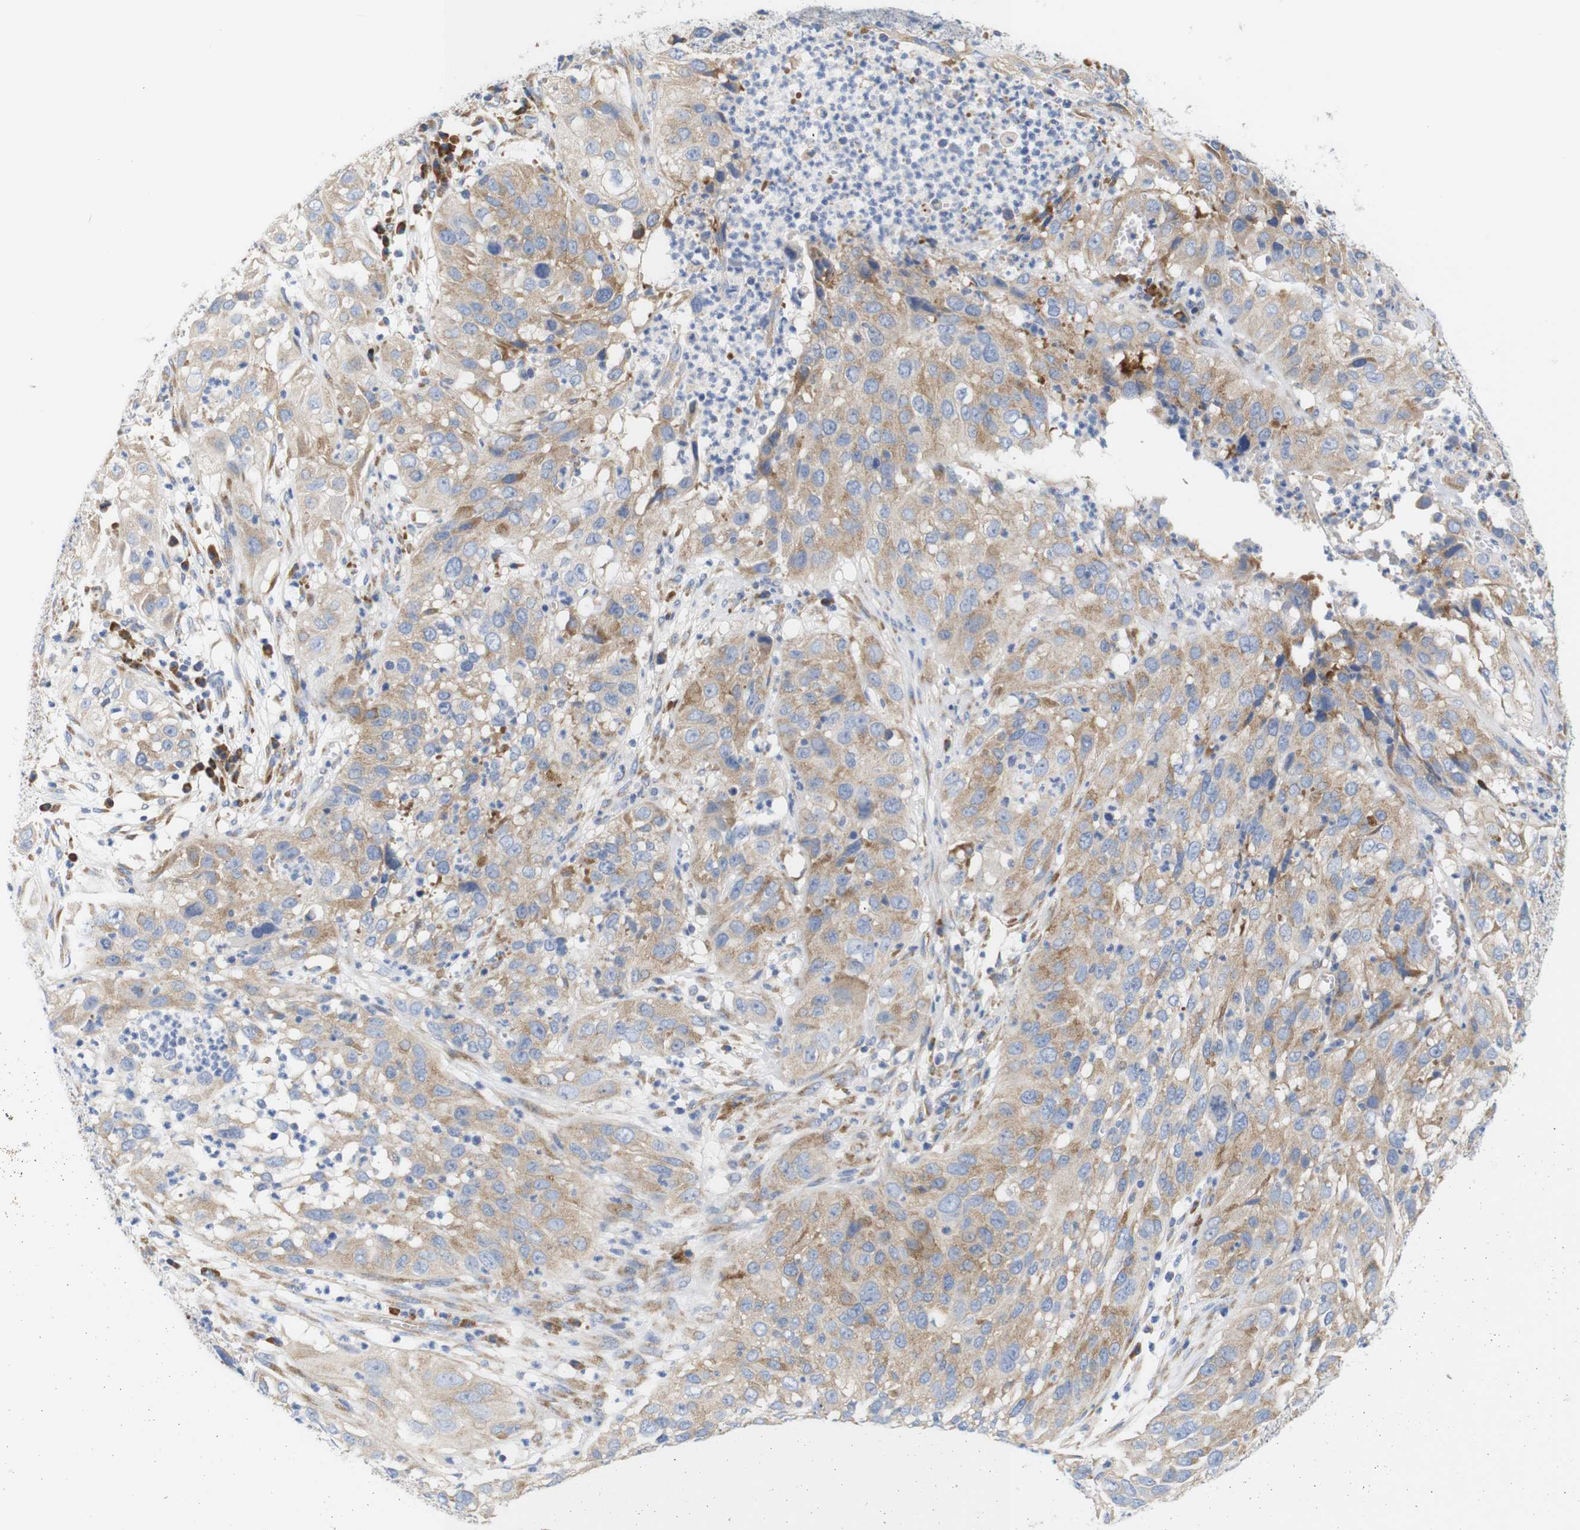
{"staining": {"intensity": "moderate", "quantity": ">75%", "location": "cytoplasmic/membranous"}, "tissue": "cervical cancer", "cell_type": "Tumor cells", "image_type": "cancer", "snomed": [{"axis": "morphology", "description": "Squamous cell carcinoma, NOS"}, {"axis": "topography", "description": "Cervix"}], "caption": "Tumor cells display medium levels of moderate cytoplasmic/membranous staining in about >75% of cells in human cervical cancer (squamous cell carcinoma).", "gene": "TRIM5", "patient": {"sex": "female", "age": 32}}